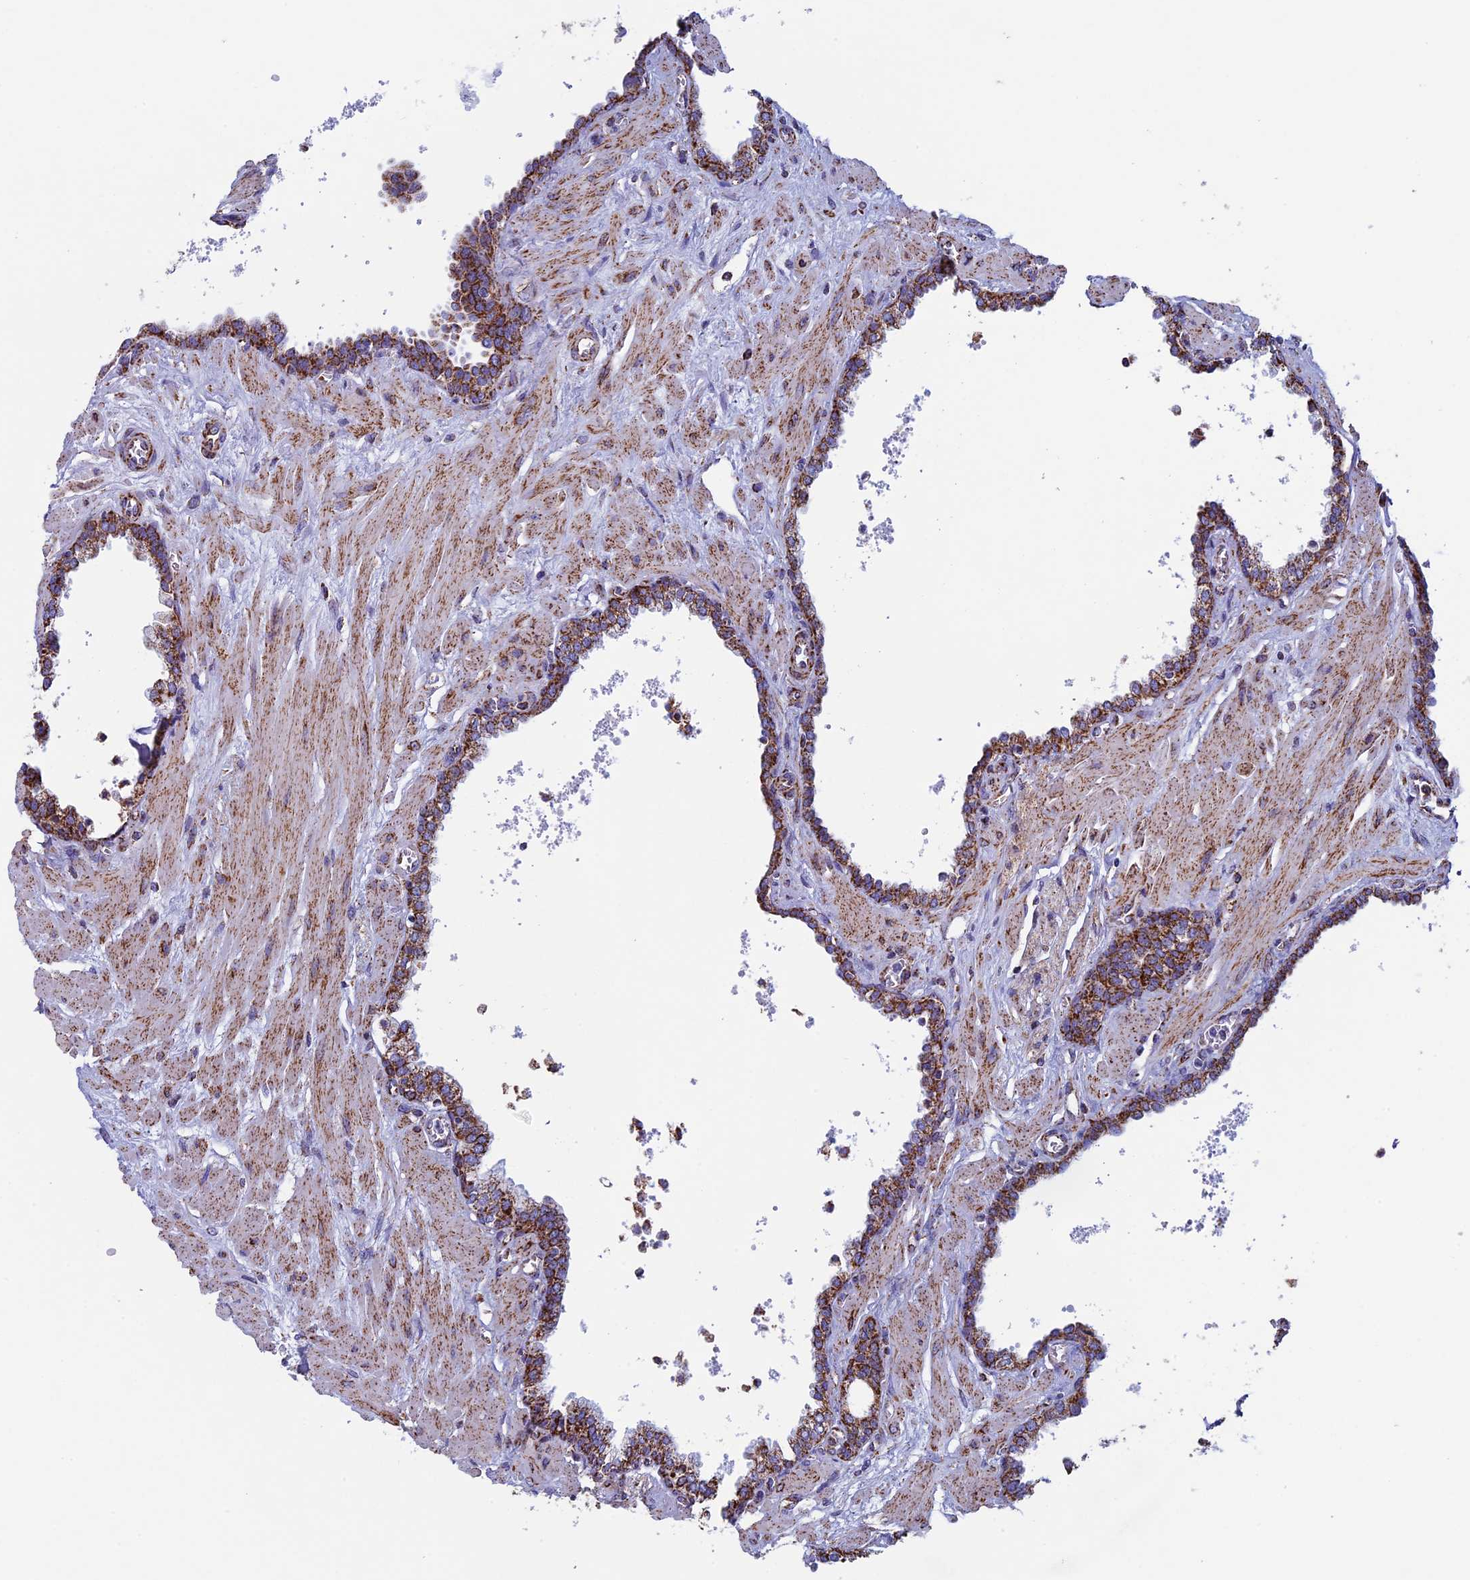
{"staining": {"intensity": "strong", "quantity": ">75%", "location": "cytoplasmic/membranous"}, "tissue": "prostate", "cell_type": "Glandular cells", "image_type": "normal", "snomed": [{"axis": "morphology", "description": "Normal tissue, NOS"}, {"axis": "topography", "description": "Prostate"}], "caption": "Glandular cells demonstrate strong cytoplasmic/membranous staining in approximately >75% of cells in normal prostate. (Stains: DAB in brown, nuclei in blue, Microscopy: brightfield microscopy at high magnification).", "gene": "UQCRFS1", "patient": {"sex": "male", "age": 60}}